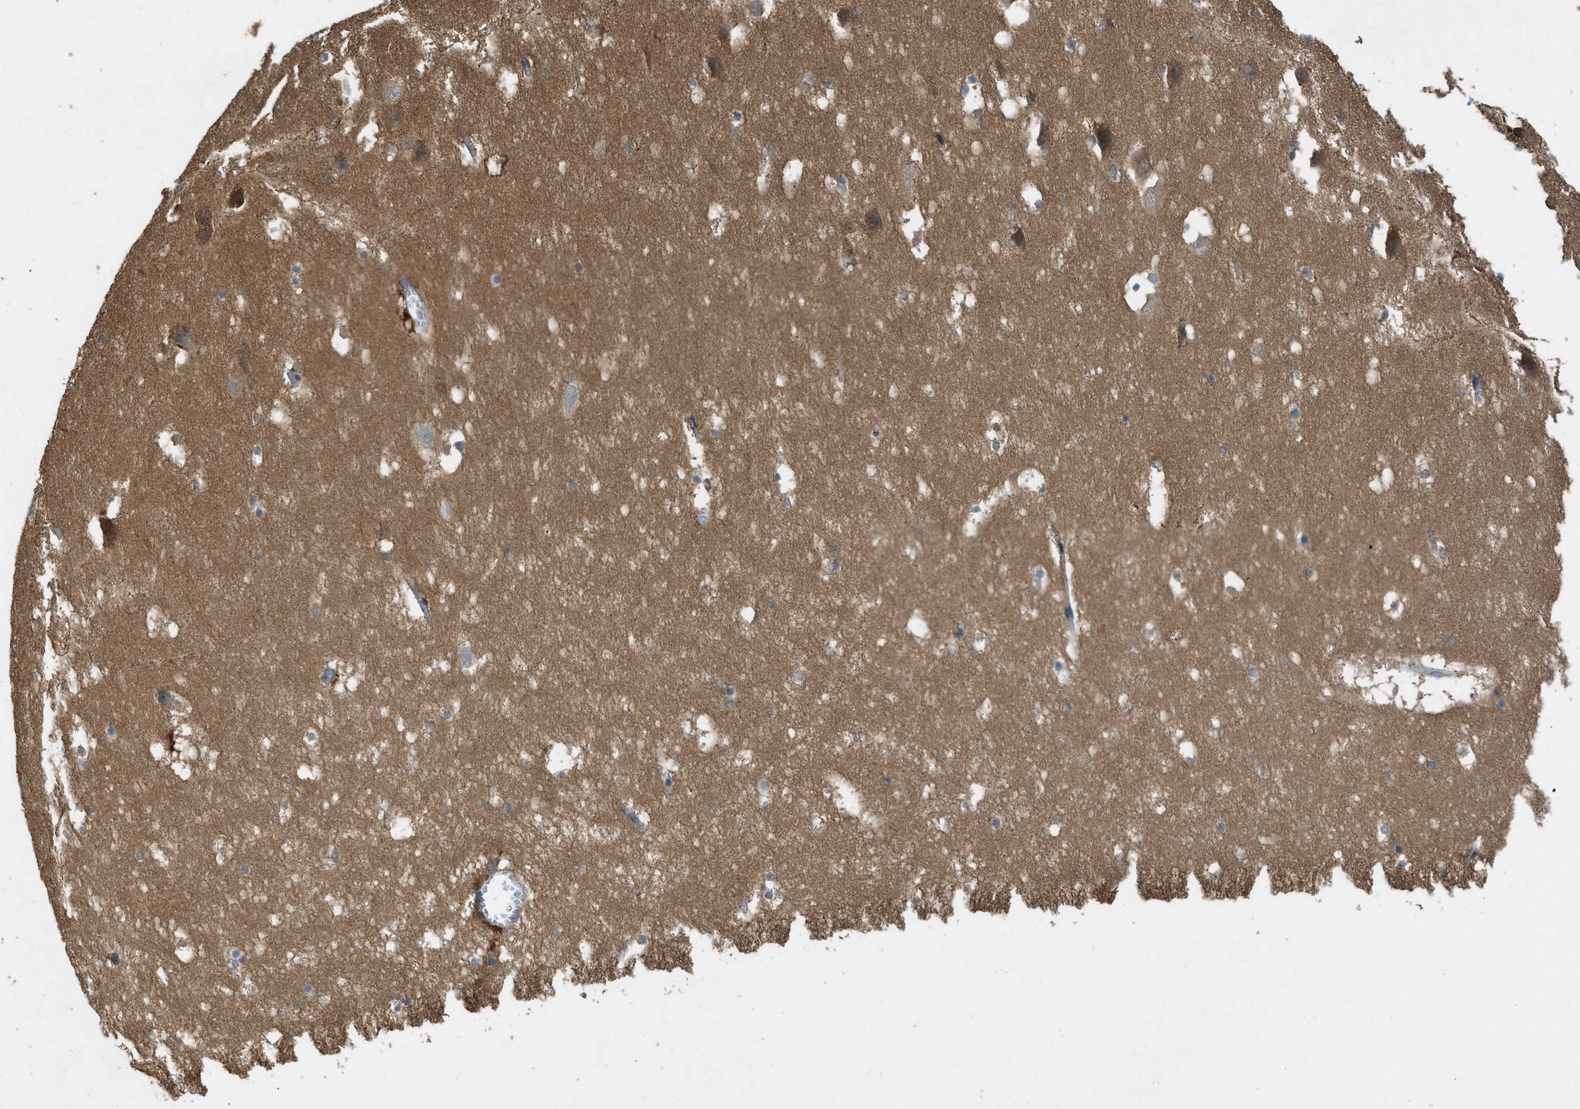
{"staining": {"intensity": "weak", "quantity": "<25%", "location": "cytoplasmic/membranous"}, "tissue": "hippocampus", "cell_type": "Glial cells", "image_type": "normal", "snomed": [{"axis": "morphology", "description": "Normal tissue, NOS"}, {"axis": "topography", "description": "Hippocampus"}], "caption": "Immunohistochemical staining of unremarkable human hippocampus reveals no significant staining in glial cells.", "gene": "ADCY6", "patient": {"sex": "male", "age": 45}}